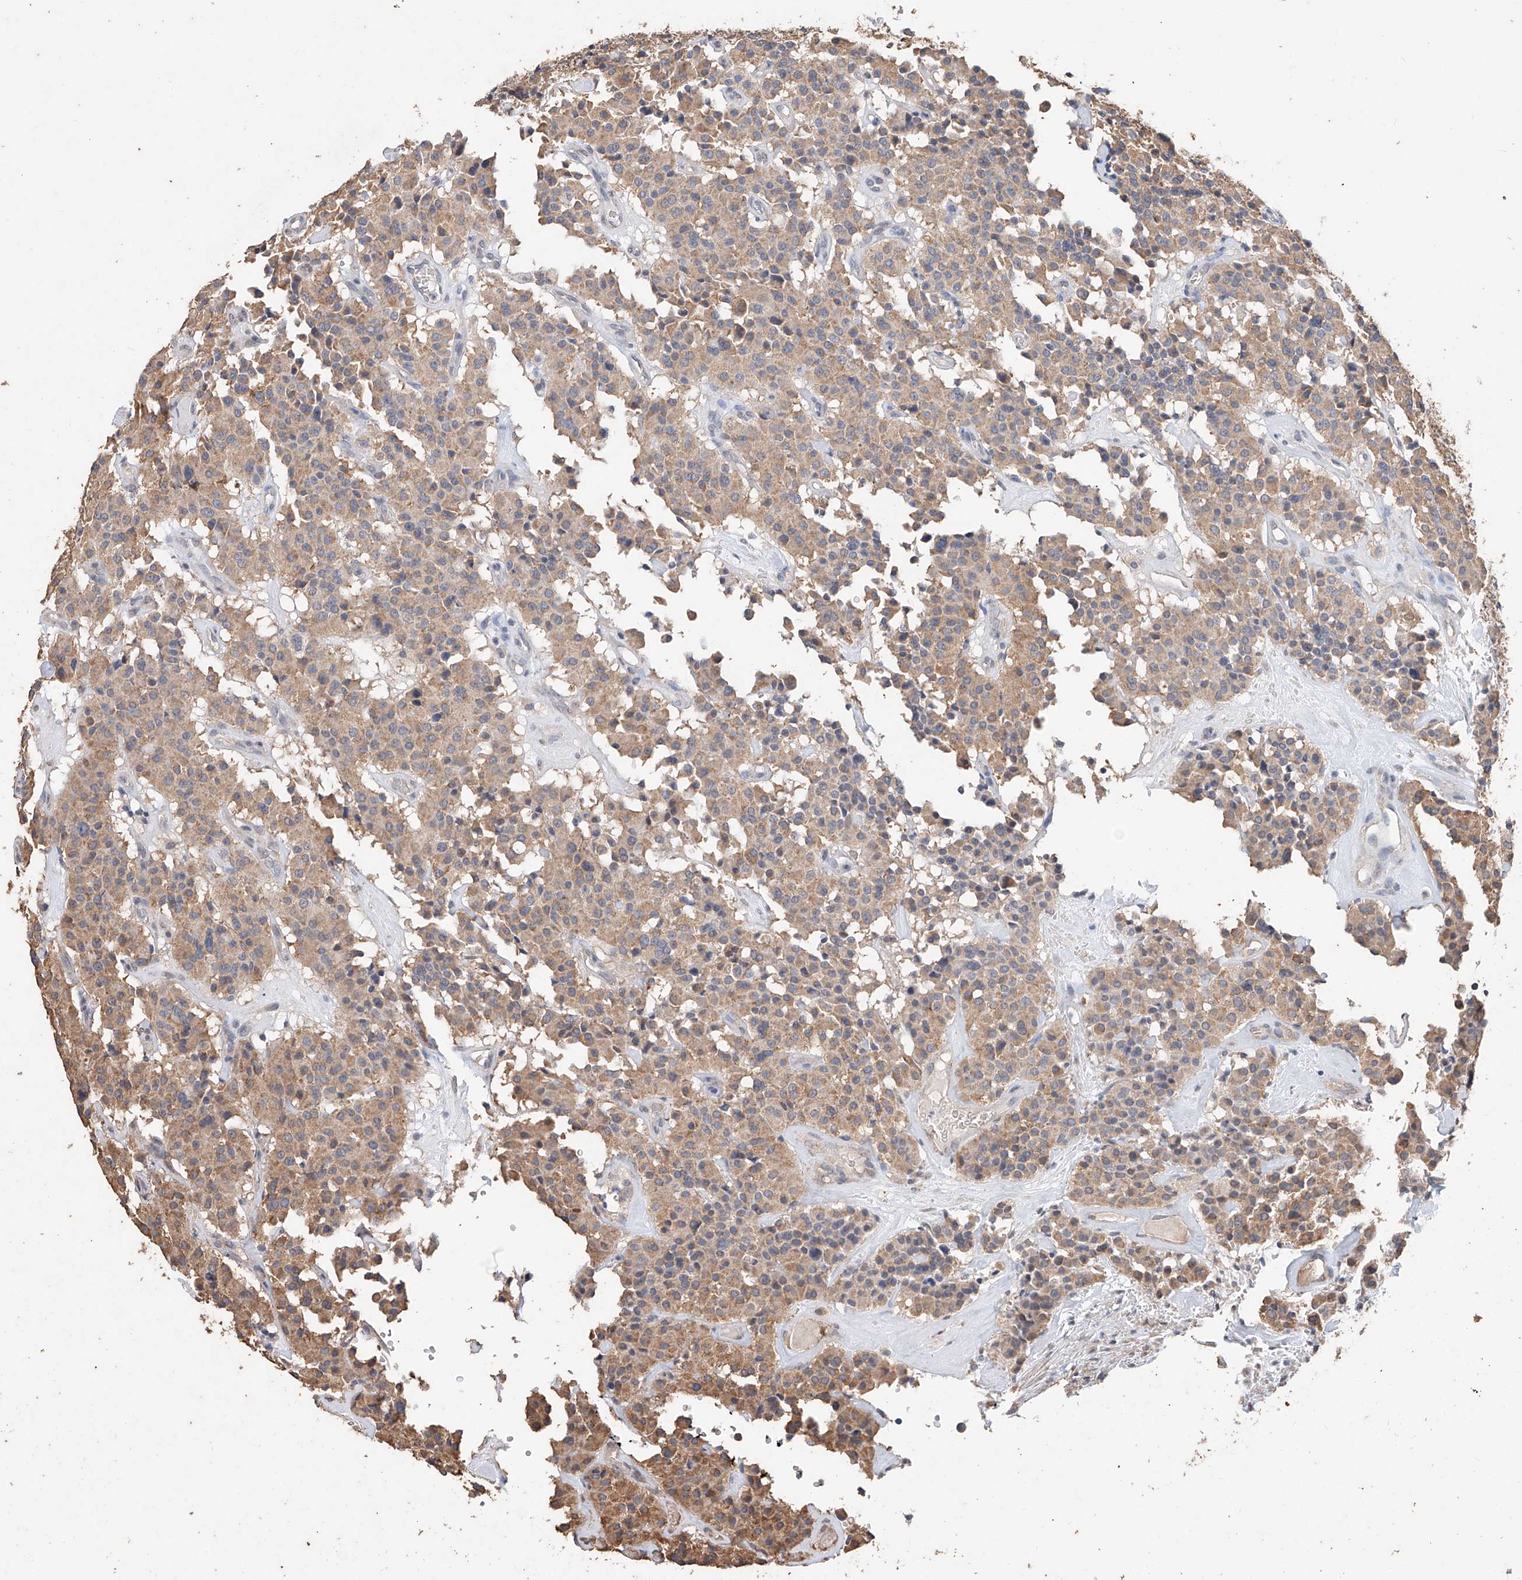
{"staining": {"intensity": "moderate", "quantity": ">75%", "location": "cytoplasmic/membranous"}, "tissue": "carcinoid", "cell_type": "Tumor cells", "image_type": "cancer", "snomed": [{"axis": "morphology", "description": "Carcinoid, malignant, NOS"}, {"axis": "topography", "description": "Lung"}], "caption": "Brown immunohistochemical staining in human carcinoid demonstrates moderate cytoplasmic/membranous positivity in about >75% of tumor cells.", "gene": "CERS4", "patient": {"sex": "male", "age": 30}}